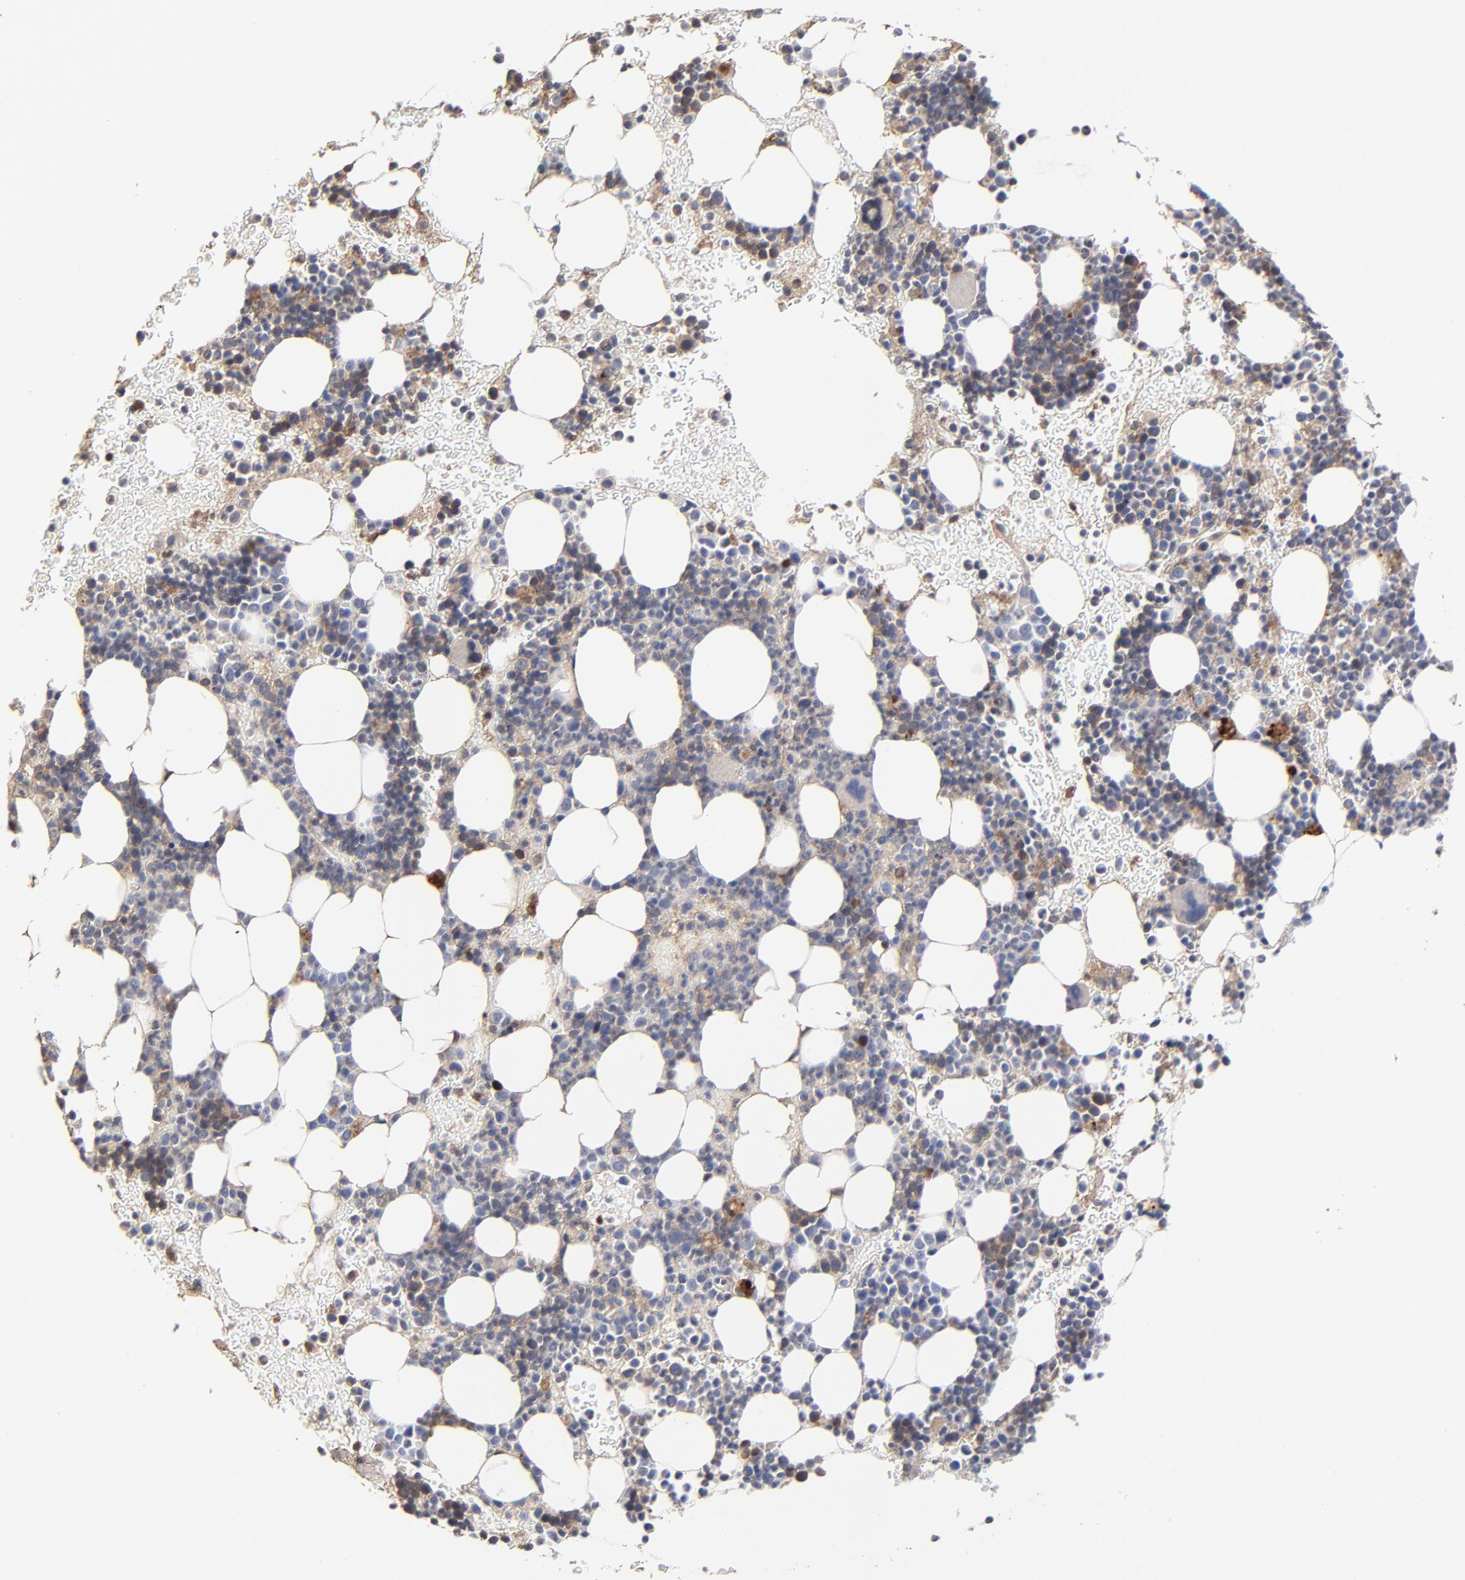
{"staining": {"intensity": "moderate", "quantity": "<25%", "location": "cytoplasmic/membranous,nuclear"}, "tissue": "bone marrow", "cell_type": "Hematopoietic cells", "image_type": "normal", "snomed": [{"axis": "morphology", "description": "Normal tissue, NOS"}, {"axis": "topography", "description": "Bone marrow"}], "caption": "Immunohistochemical staining of benign human bone marrow reveals low levels of moderate cytoplasmic/membranous,nuclear expression in about <25% of hematopoietic cells. (Stains: DAB in brown, nuclei in blue, Microscopy: brightfield microscopy at high magnification).", "gene": "LGALS3", "patient": {"sex": "male", "age": 17}}